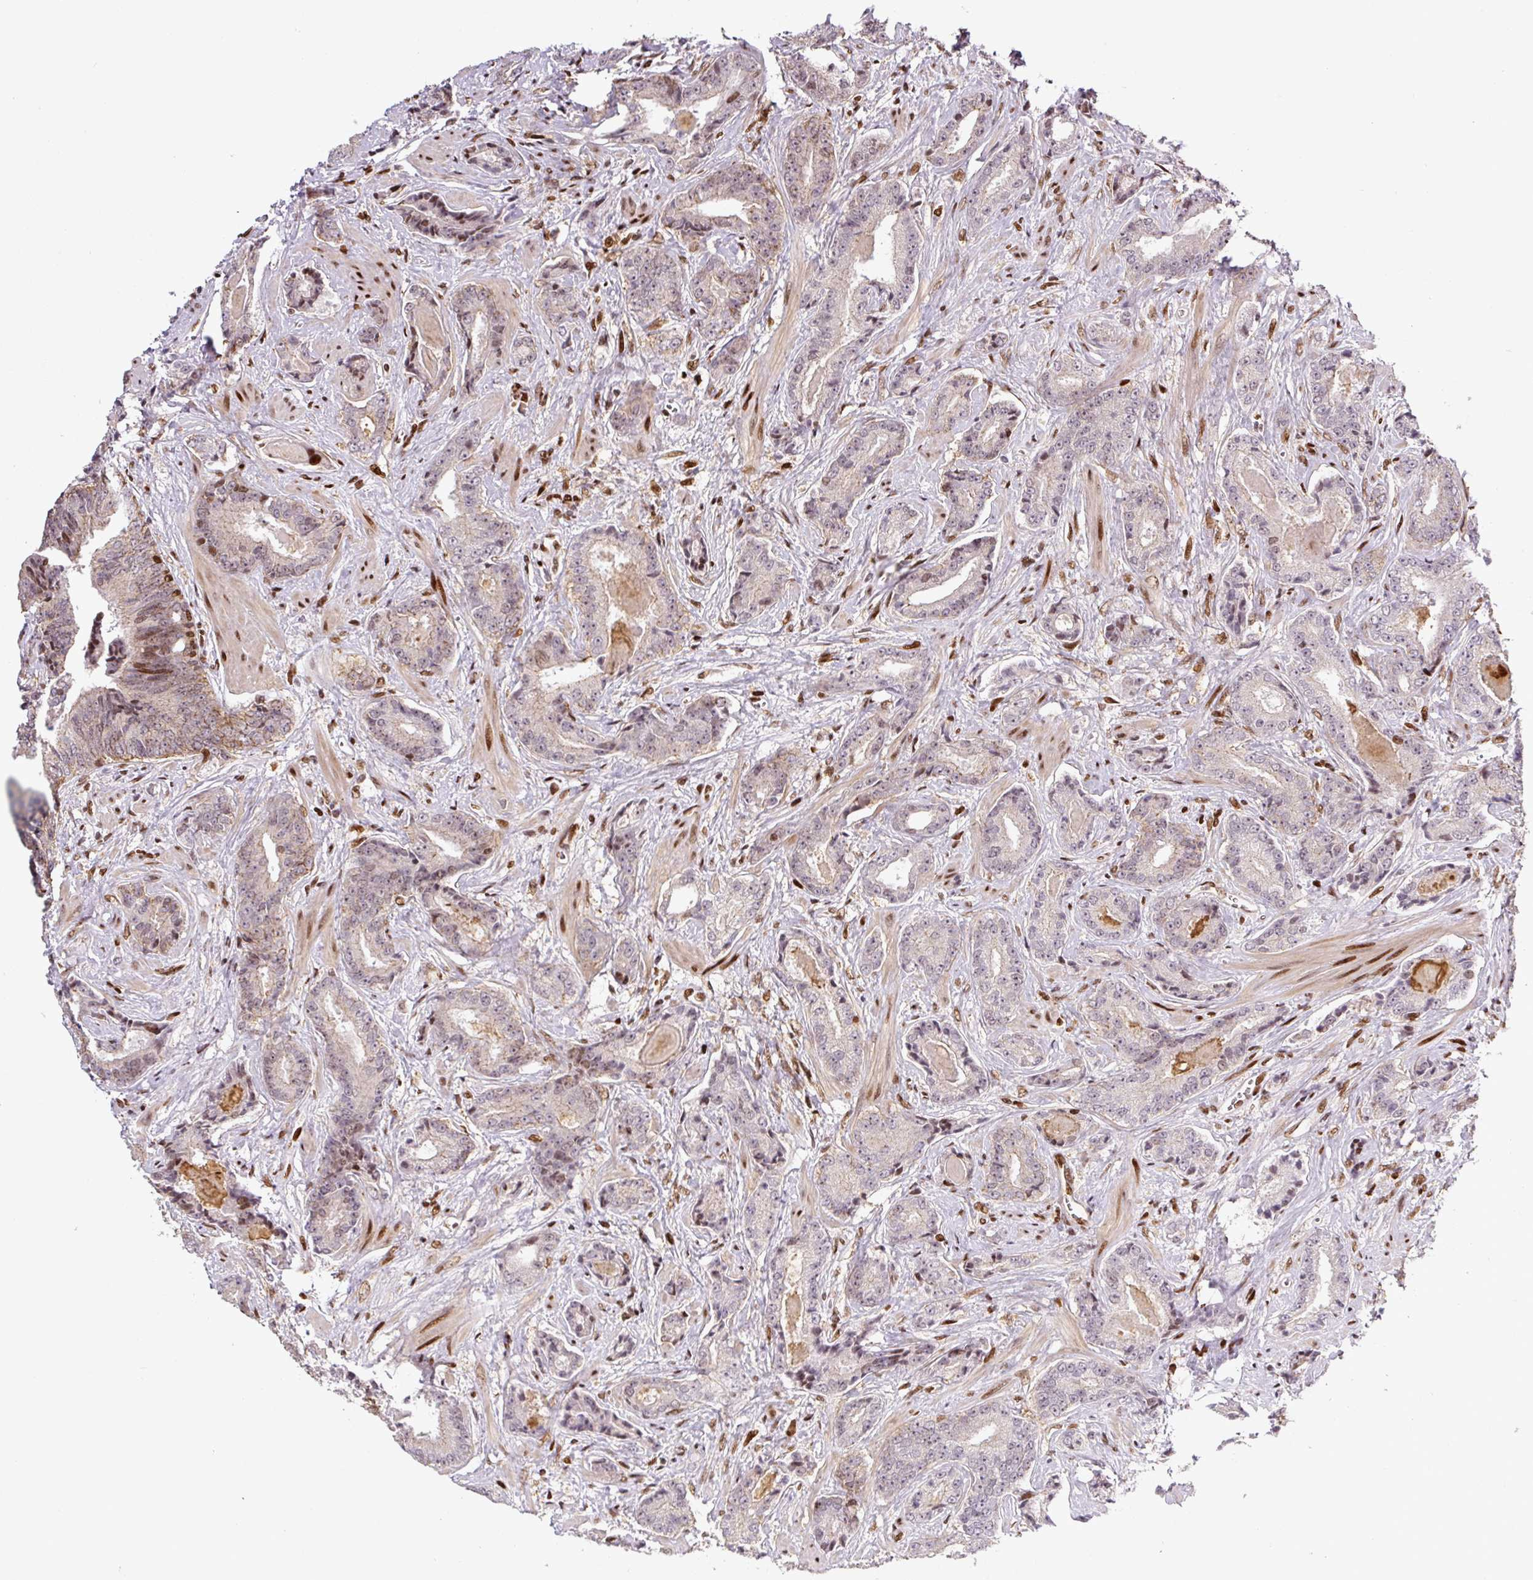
{"staining": {"intensity": "moderate", "quantity": "<25%", "location": "cytoplasmic/membranous,nuclear"}, "tissue": "prostate cancer", "cell_type": "Tumor cells", "image_type": "cancer", "snomed": [{"axis": "morphology", "description": "Adenocarcinoma, Low grade"}, {"axis": "topography", "description": "Prostate"}], "caption": "Immunohistochemistry of prostate cancer (low-grade adenocarcinoma) demonstrates low levels of moderate cytoplasmic/membranous and nuclear staining in approximately <25% of tumor cells.", "gene": "PYDC2", "patient": {"sex": "male", "age": 62}}